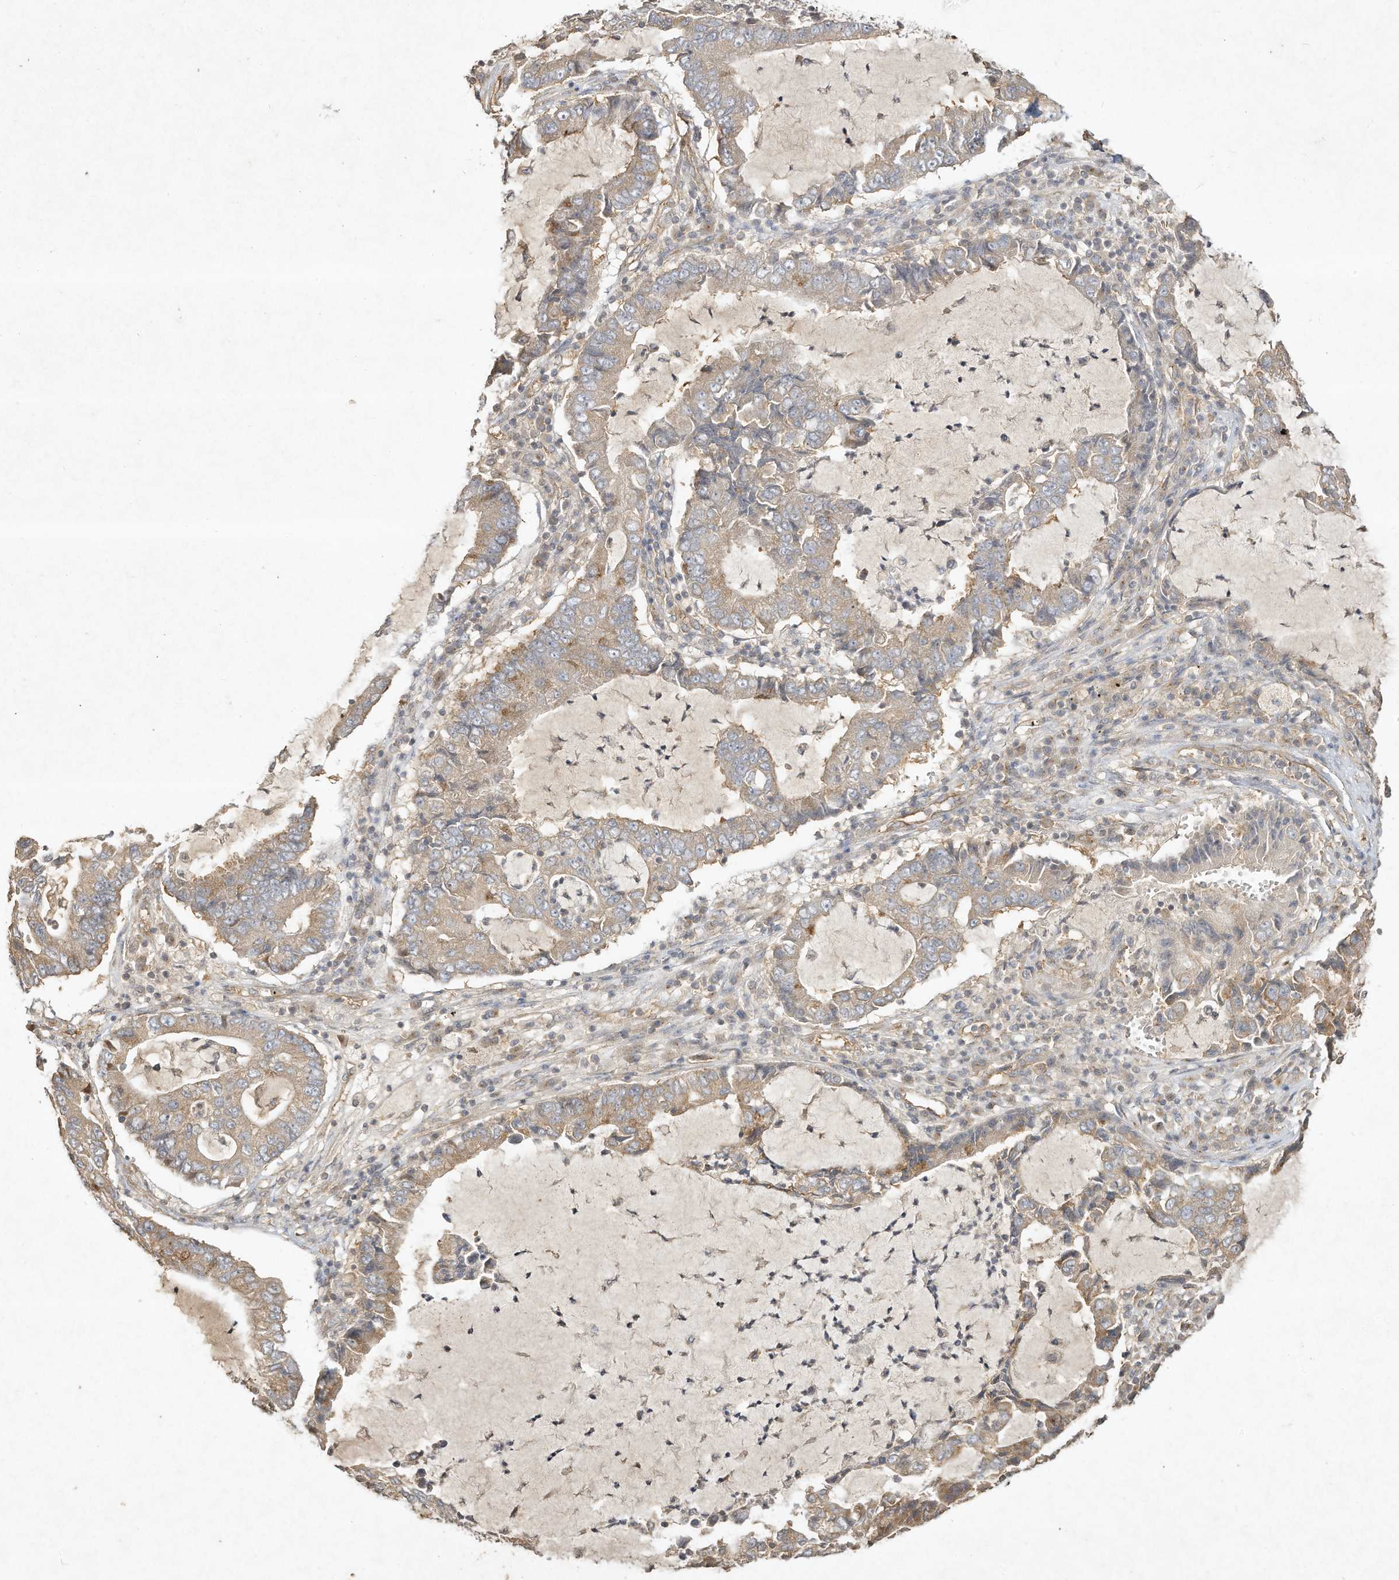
{"staining": {"intensity": "weak", "quantity": "<25%", "location": "cytoplasmic/membranous"}, "tissue": "lung cancer", "cell_type": "Tumor cells", "image_type": "cancer", "snomed": [{"axis": "morphology", "description": "Adenocarcinoma, NOS"}, {"axis": "topography", "description": "Lung"}], "caption": "DAB (3,3'-diaminobenzidine) immunohistochemical staining of human lung cancer displays no significant staining in tumor cells.", "gene": "DYNC1I2", "patient": {"sex": "female", "age": 51}}